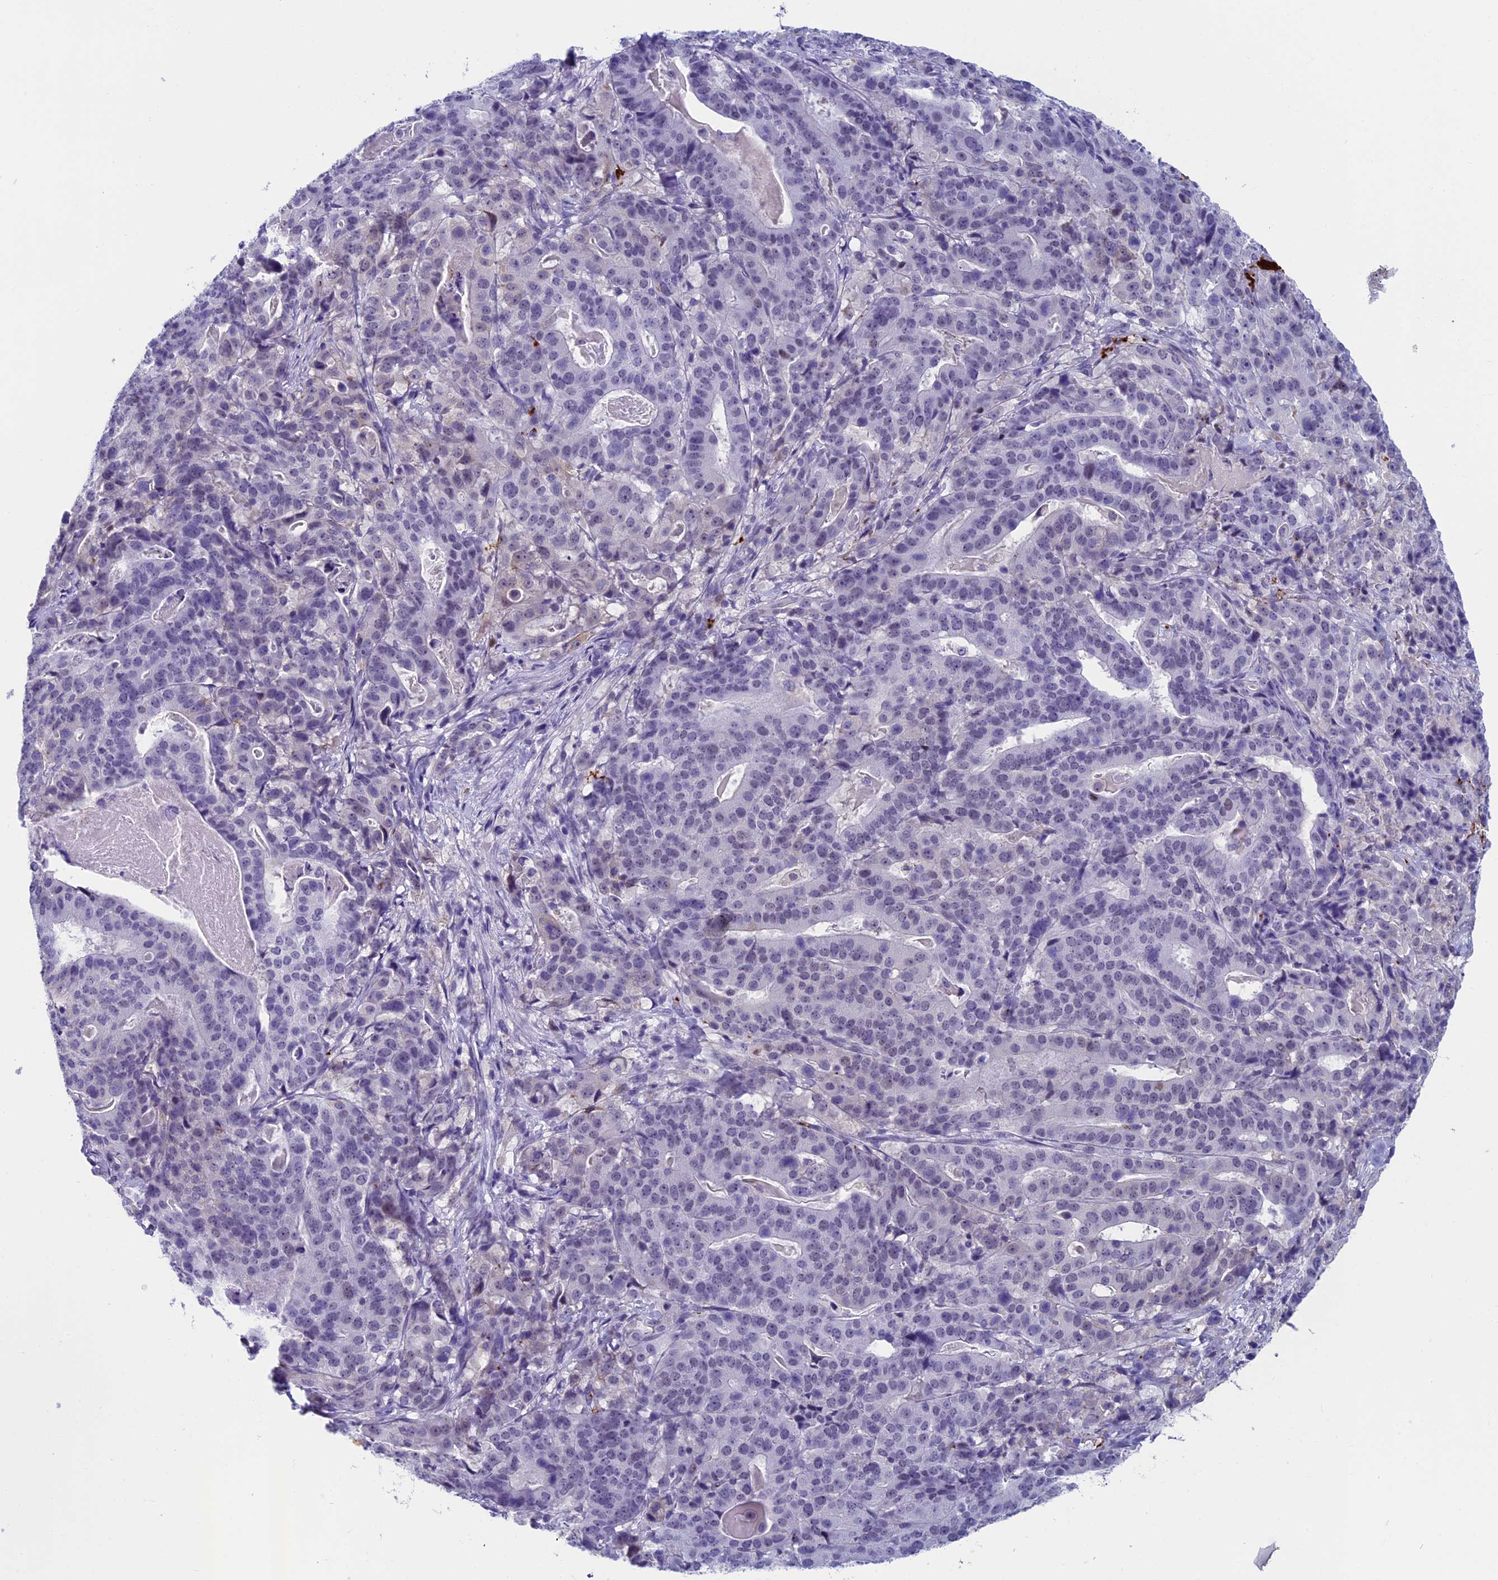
{"staining": {"intensity": "negative", "quantity": "none", "location": "none"}, "tissue": "stomach cancer", "cell_type": "Tumor cells", "image_type": "cancer", "snomed": [{"axis": "morphology", "description": "Adenocarcinoma, NOS"}, {"axis": "topography", "description": "Stomach"}], "caption": "This is a histopathology image of immunohistochemistry staining of stomach cancer (adenocarcinoma), which shows no positivity in tumor cells.", "gene": "AIFM2", "patient": {"sex": "male", "age": 48}}